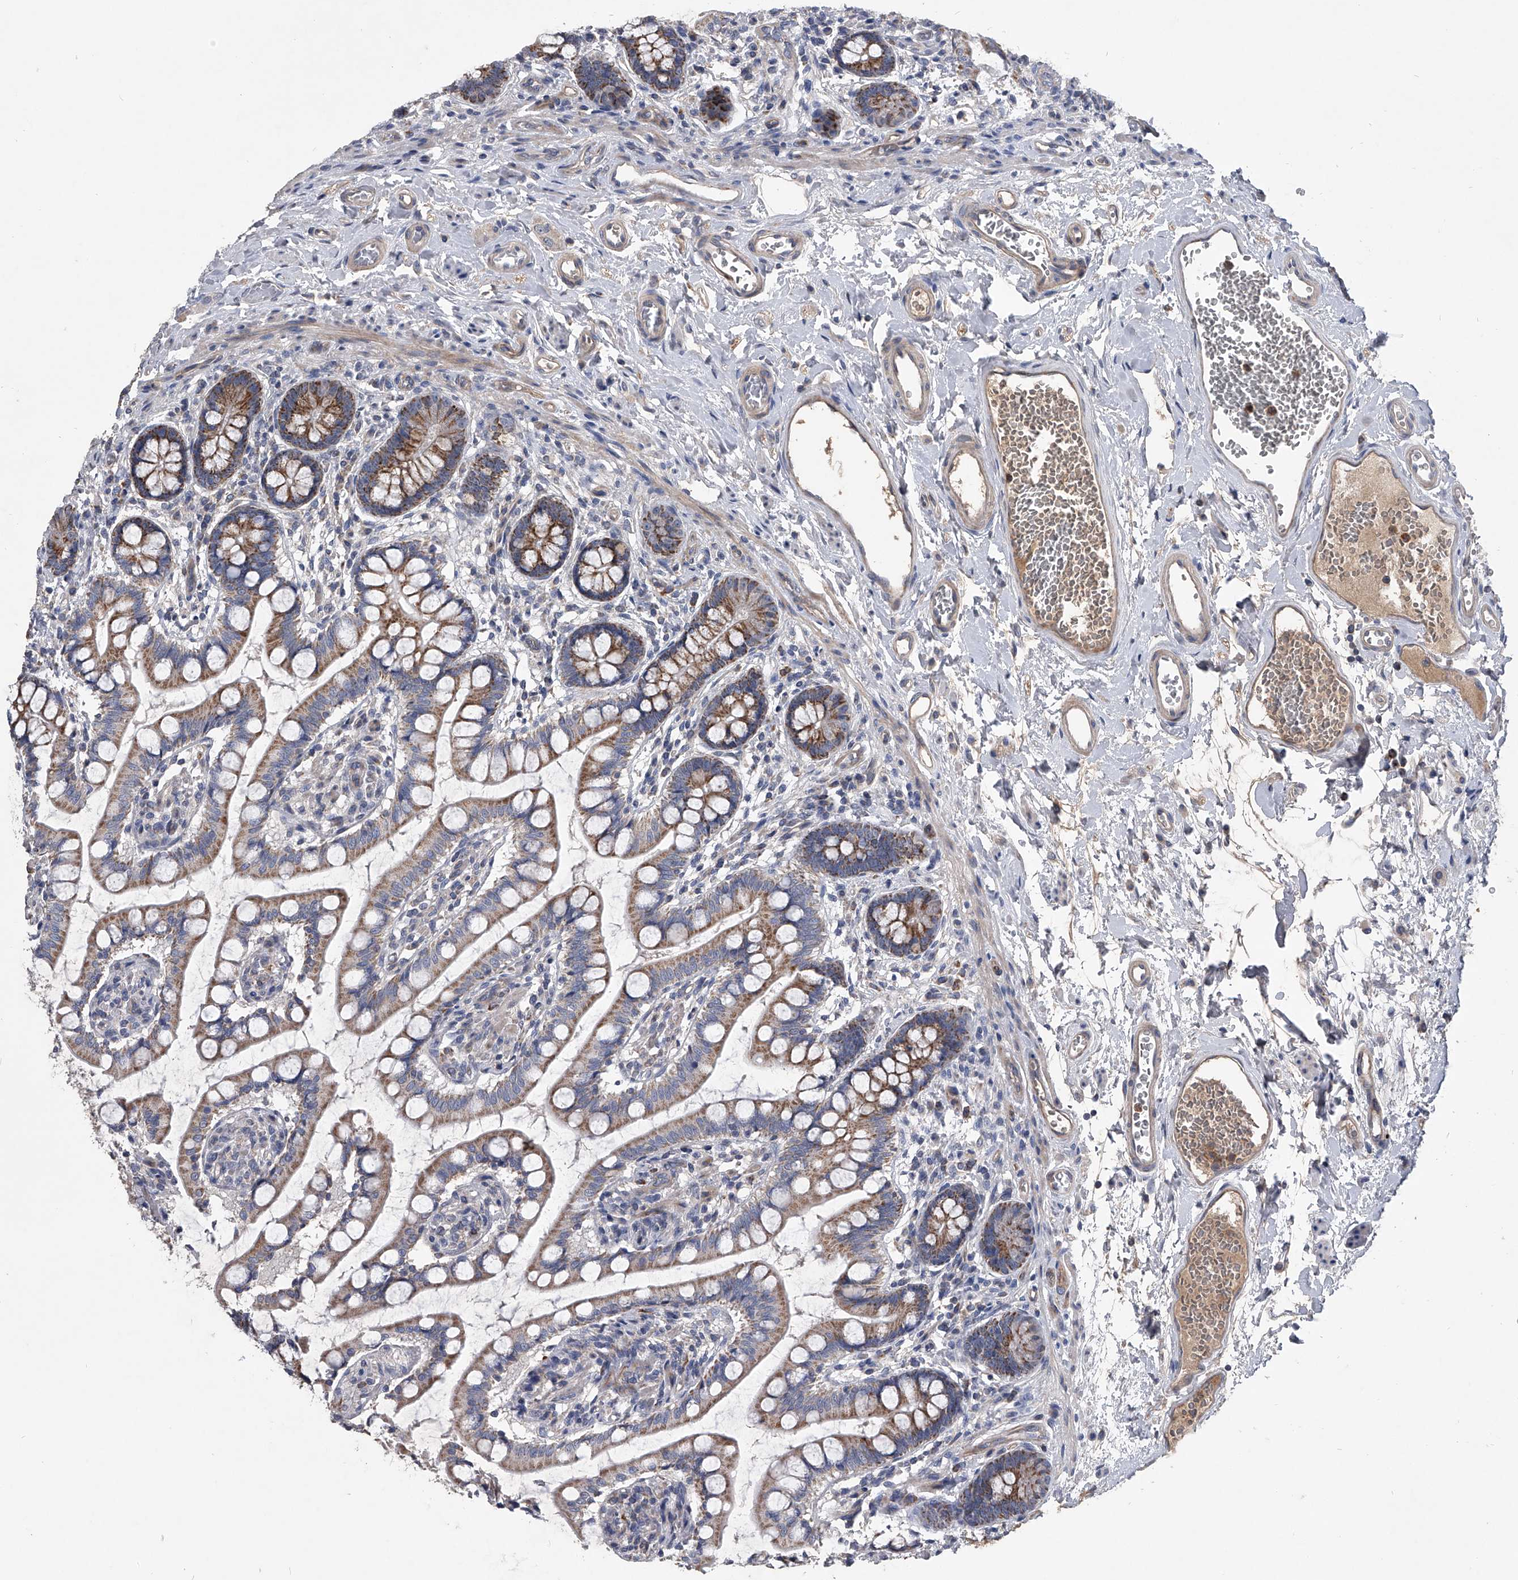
{"staining": {"intensity": "moderate", "quantity": ">75%", "location": "cytoplasmic/membranous"}, "tissue": "small intestine", "cell_type": "Glandular cells", "image_type": "normal", "snomed": [{"axis": "morphology", "description": "Normal tissue, NOS"}, {"axis": "topography", "description": "Small intestine"}], "caption": "A medium amount of moderate cytoplasmic/membranous expression is appreciated in about >75% of glandular cells in benign small intestine.", "gene": "NRP1", "patient": {"sex": "male", "age": 52}}